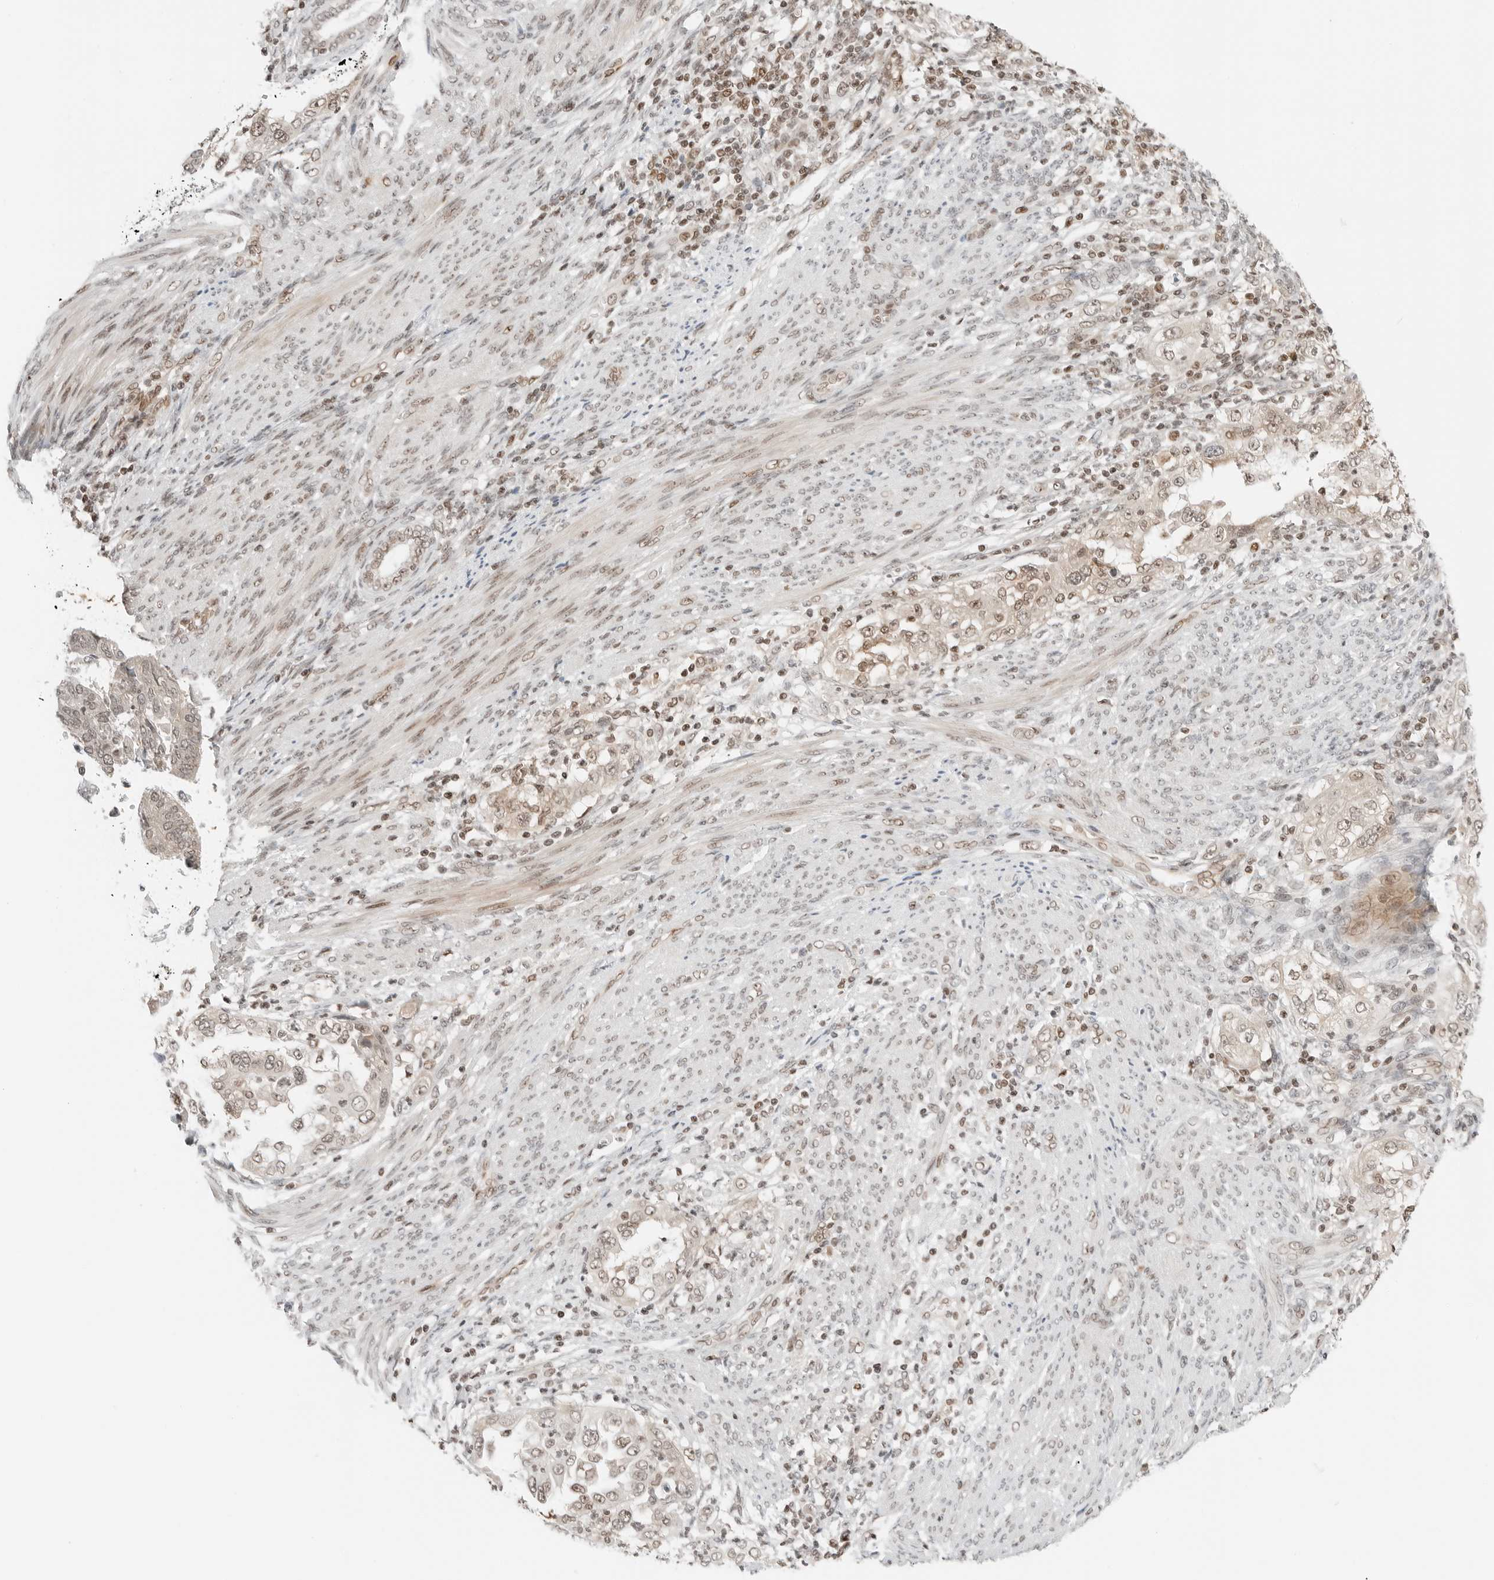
{"staining": {"intensity": "weak", "quantity": ">75%", "location": "nuclear"}, "tissue": "endometrial cancer", "cell_type": "Tumor cells", "image_type": "cancer", "snomed": [{"axis": "morphology", "description": "Adenocarcinoma, NOS"}, {"axis": "topography", "description": "Endometrium"}], "caption": "Approximately >75% of tumor cells in endometrial cancer display weak nuclear protein positivity as visualized by brown immunohistochemical staining.", "gene": "CRTC2", "patient": {"sex": "female", "age": 85}}